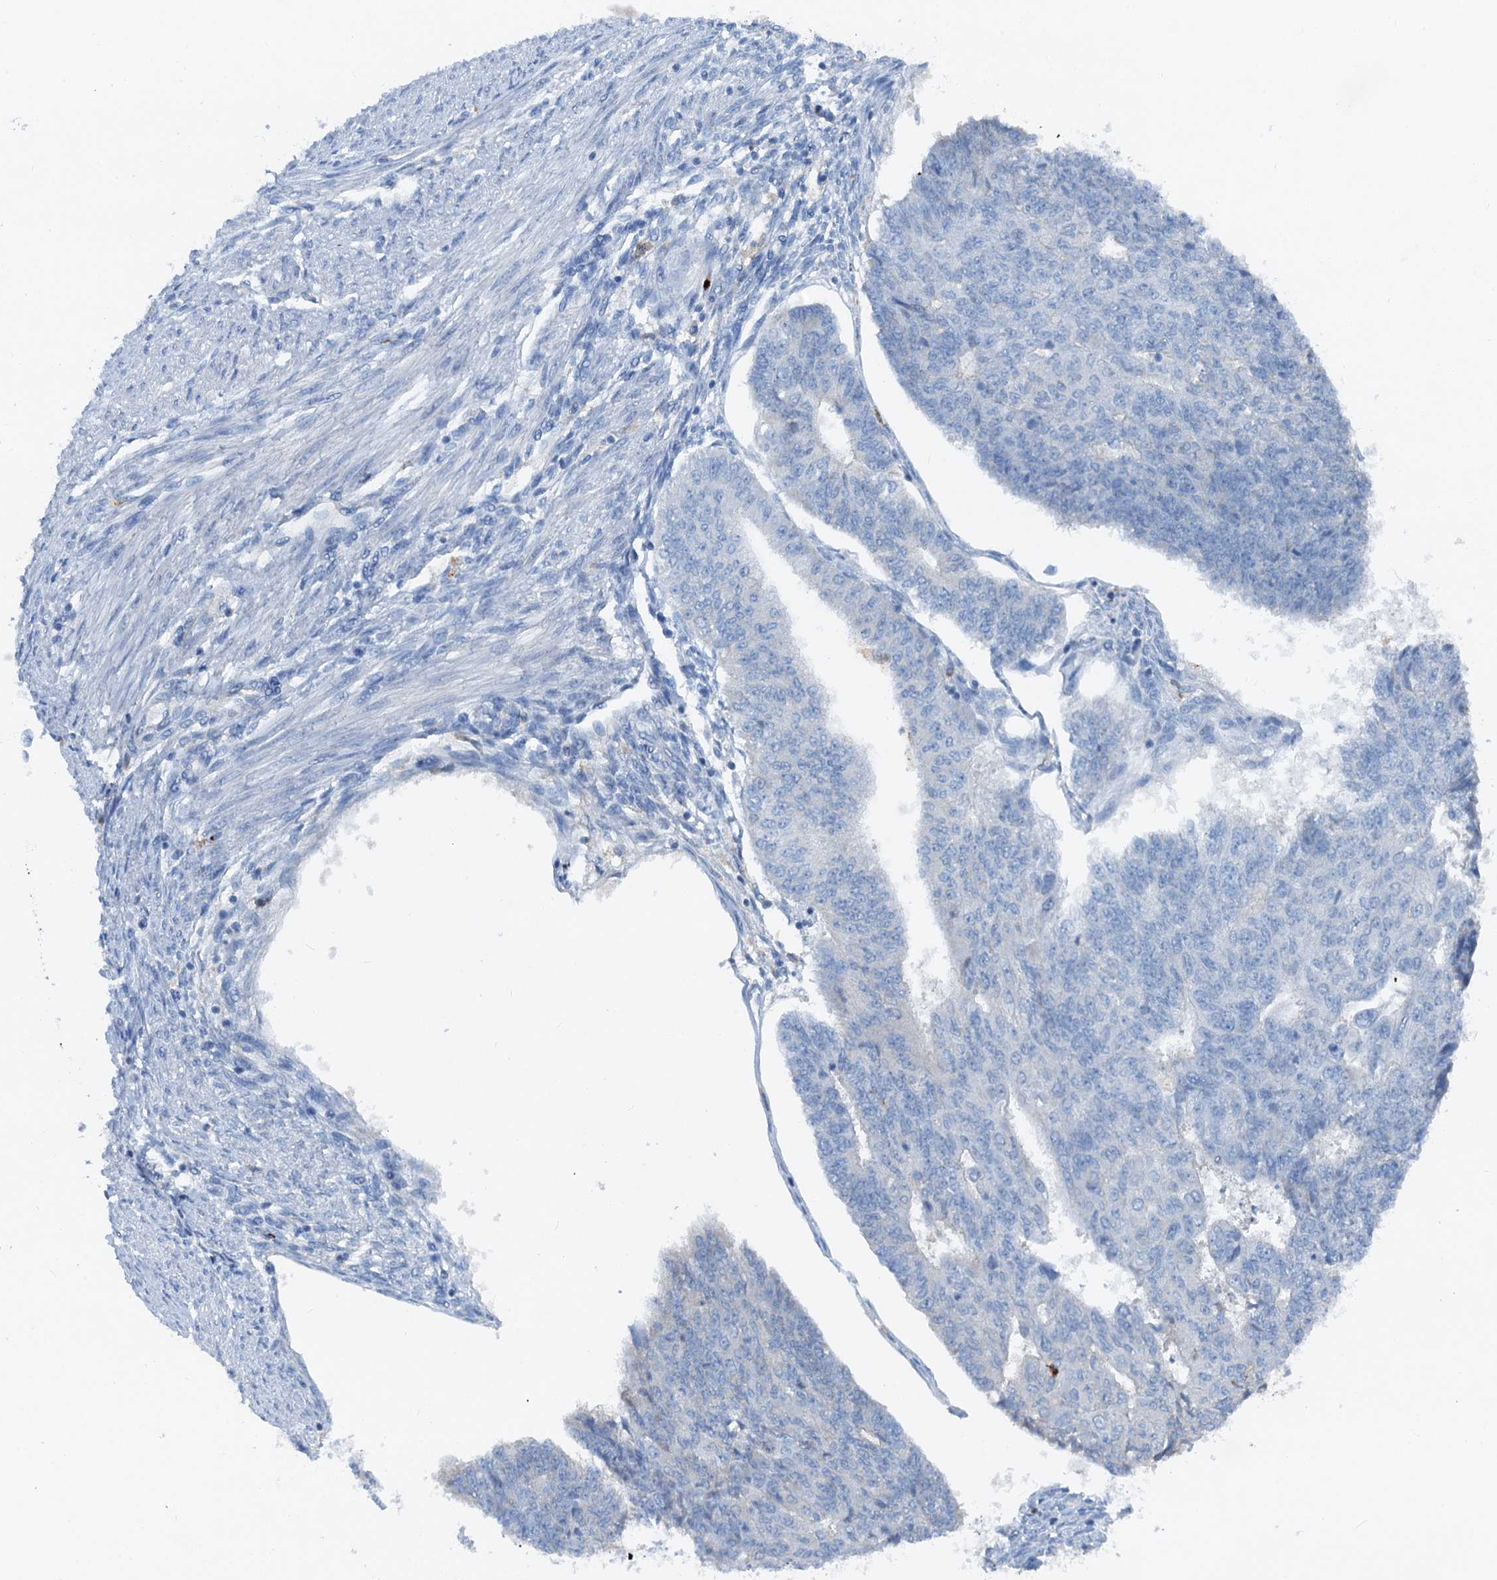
{"staining": {"intensity": "negative", "quantity": "none", "location": "none"}, "tissue": "endometrial cancer", "cell_type": "Tumor cells", "image_type": "cancer", "snomed": [{"axis": "morphology", "description": "Adenocarcinoma, NOS"}, {"axis": "topography", "description": "Endometrium"}], "caption": "Immunohistochemistry histopathology image of endometrial cancer (adenocarcinoma) stained for a protein (brown), which demonstrates no staining in tumor cells.", "gene": "OTOA", "patient": {"sex": "female", "age": 32}}